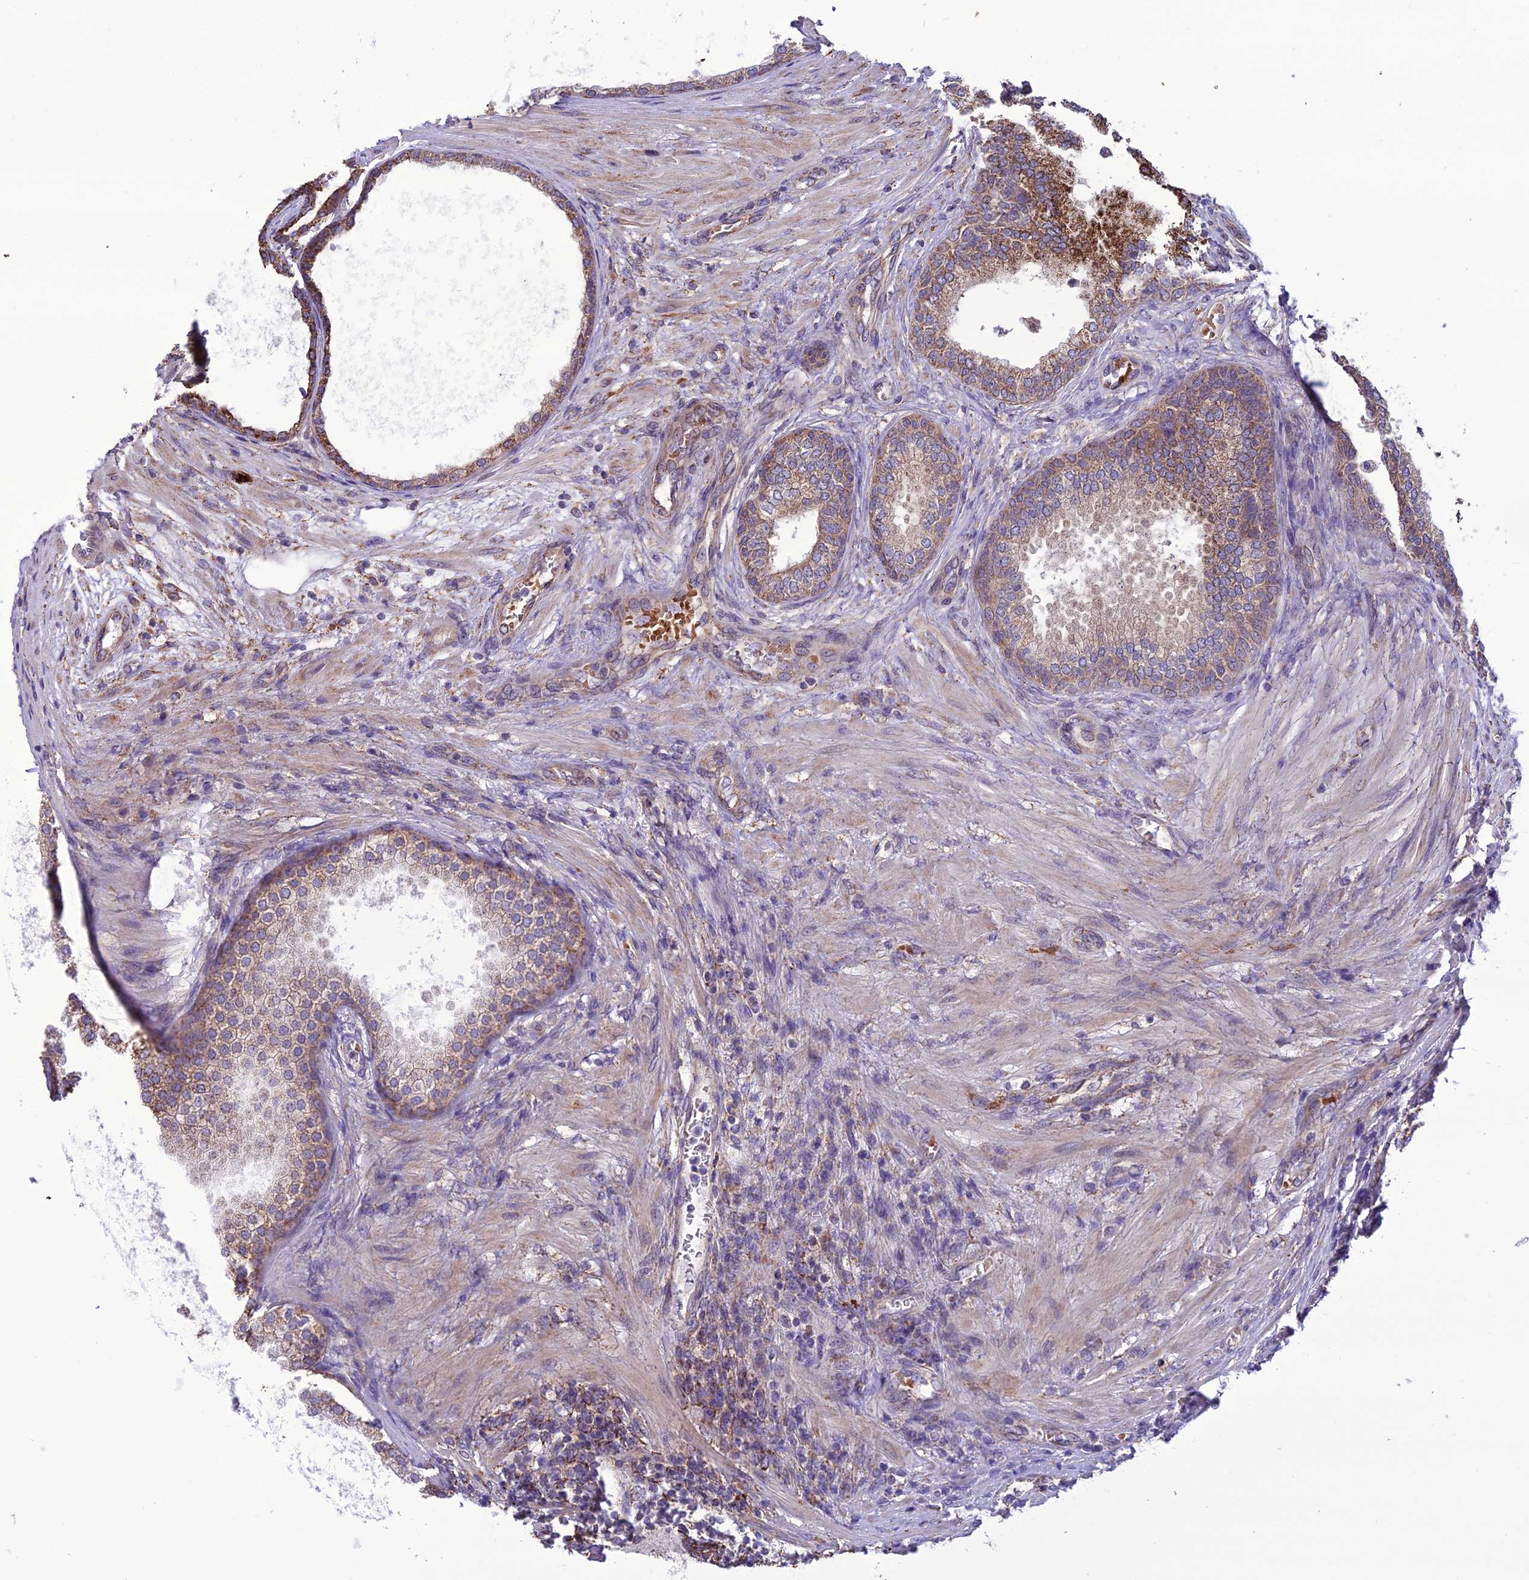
{"staining": {"intensity": "moderate", "quantity": ">75%", "location": "cytoplasmic/membranous"}, "tissue": "prostate", "cell_type": "Glandular cells", "image_type": "normal", "snomed": [{"axis": "morphology", "description": "Normal tissue, NOS"}, {"axis": "topography", "description": "Prostate"}], "caption": "Immunohistochemistry of benign prostate displays medium levels of moderate cytoplasmic/membranous positivity in approximately >75% of glandular cells.", "gene": "ENSG00000260272", "patient": {"sex": "male", "age": 76}}